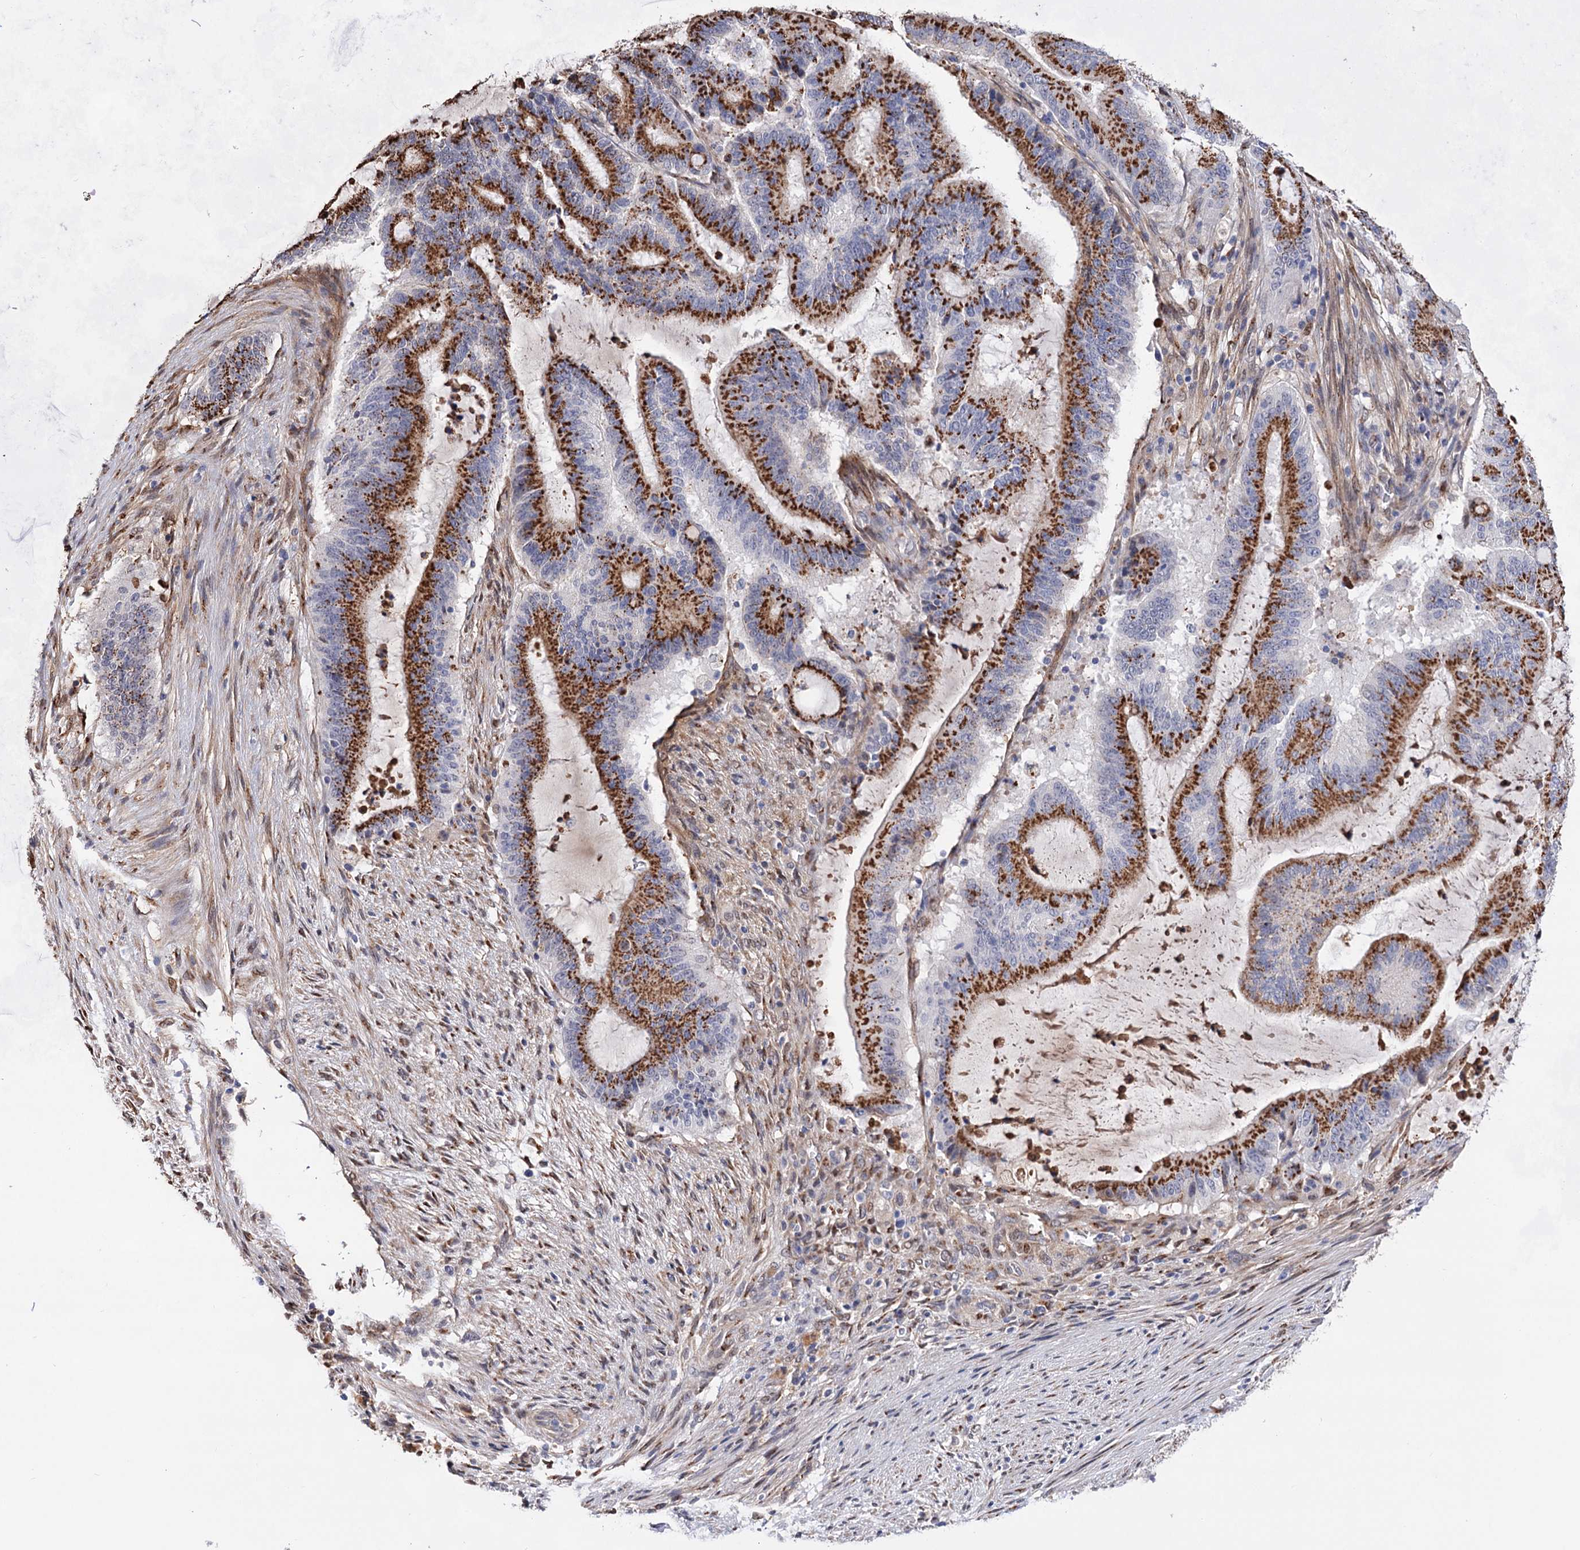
{"staining": {"intensity": "strong", "quantity": ">75%", "location": "cytoplasmic/membranous"}, "tissue": "liver cancer", "cell_type": "Tumor cells", "image_type": "cancer", "snomed": [{"axis": "morphology", "description": "Normal tissue, NOS"}, {"axis": "morphology", "description": "Cholangiocarcinoma"}, {"axis": "topography", "description": "Liver"}, {"axis": "topography", "description": "Peripheral nerve tissue"}], "caption": "Protein staining of liver cancer (cholangiocarcinoma) tissue reveals strong cytoplasmic/membranous staining in about >75% of tumor cells.", "gene": "C11orf96", "patient": {"sex": "female", "age": 73}}